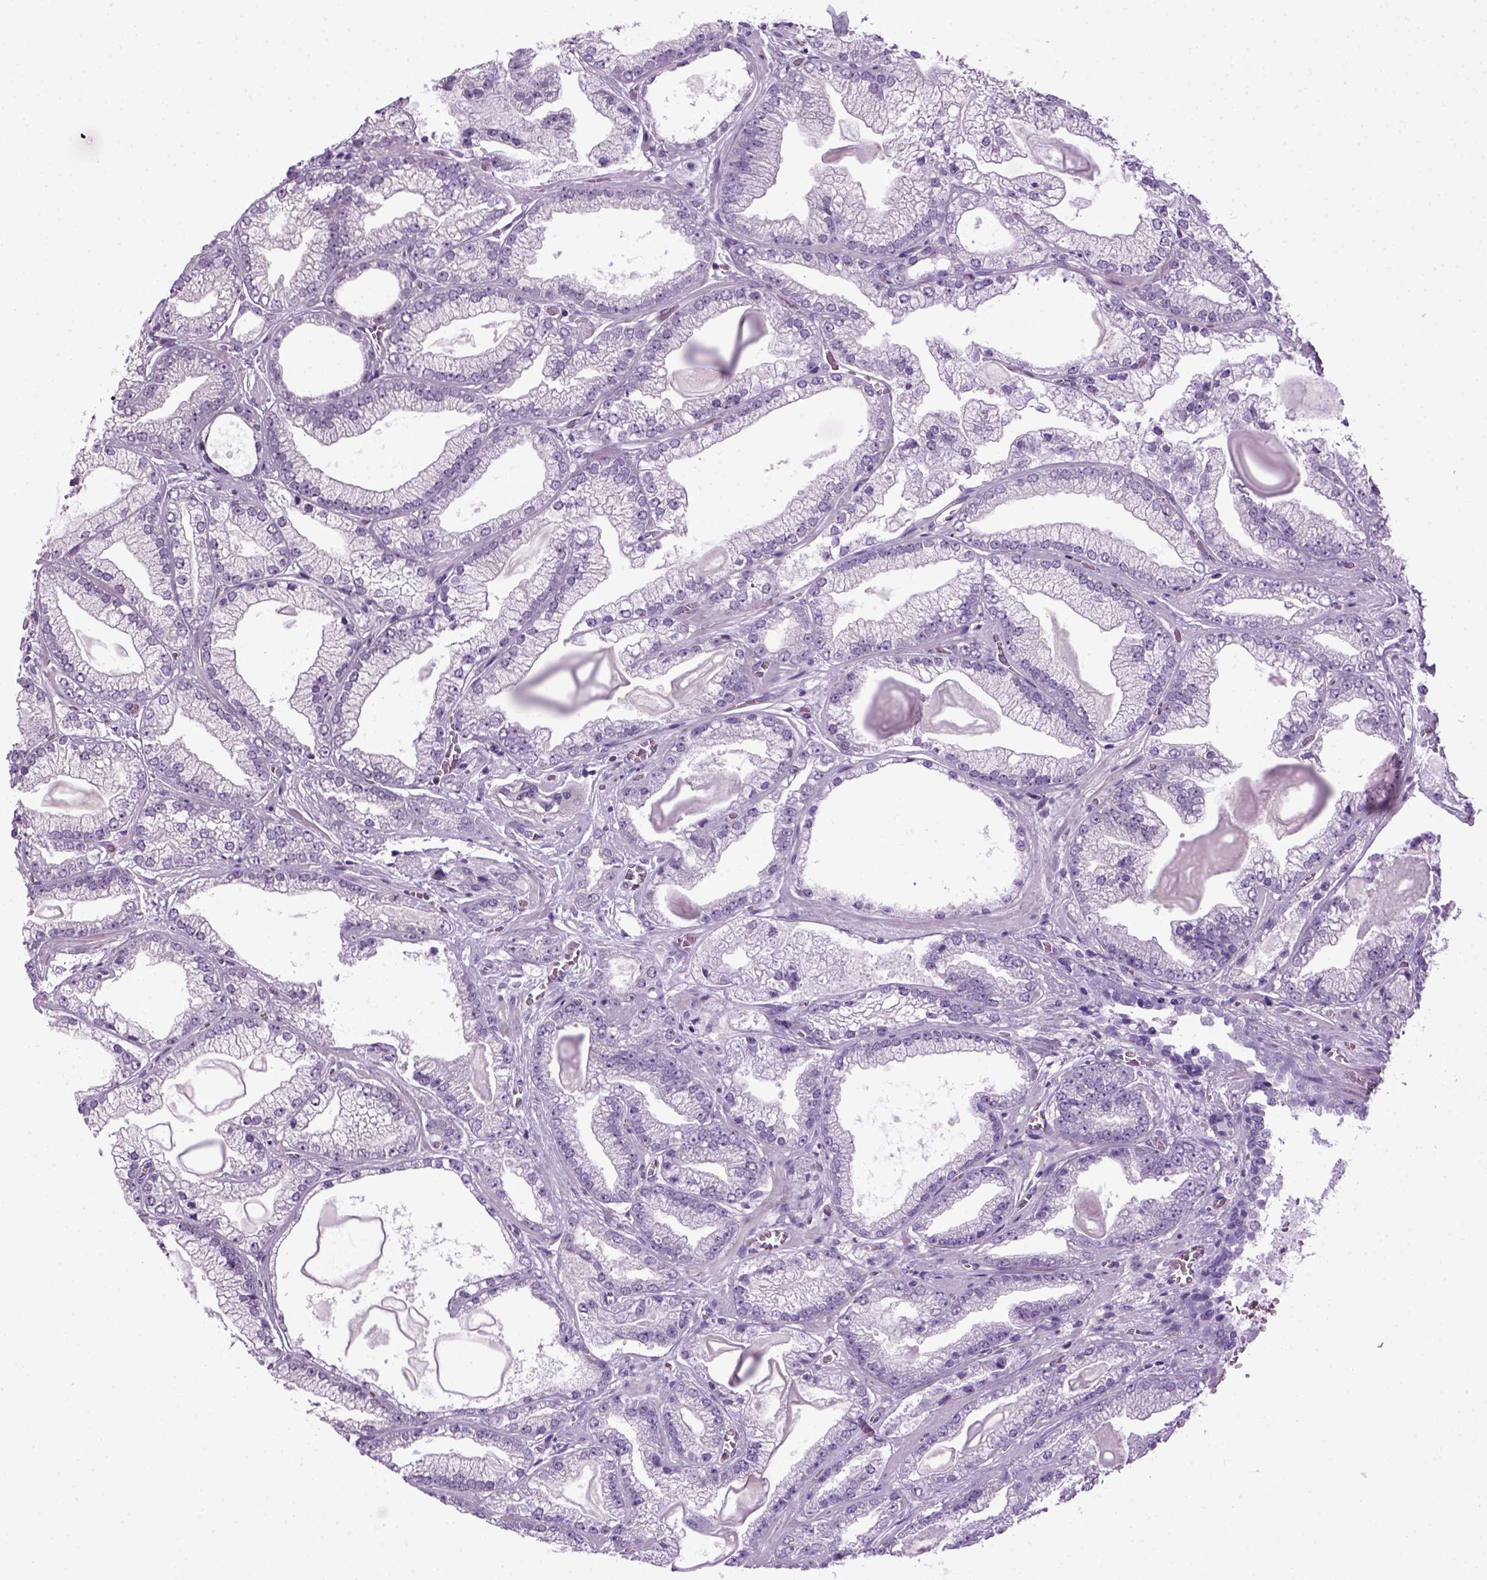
{"staining": {"intensity": "negative", "quantity": "none", "location": "none"}, "tissue": "prostate cancer", "cell_type": "Tumor cells", "image_type": "cancer", "snomed": [{"axis": "morphology", "description": "Adenocarcinoma, Low grade"}, {"axis": "topography", "description": "Prostate"}], "caption": "There is no significant expression in tumor cells of prostate cancer (adenocarcinoma (low-grade)). The staining is performed using DAB (3,3'-diaminobenzidine) brown chromogen with nuclei counter-stained in using hematoxylin.", "gene": "HMCN2", "patient": {"sex": "male", "age": 57}}